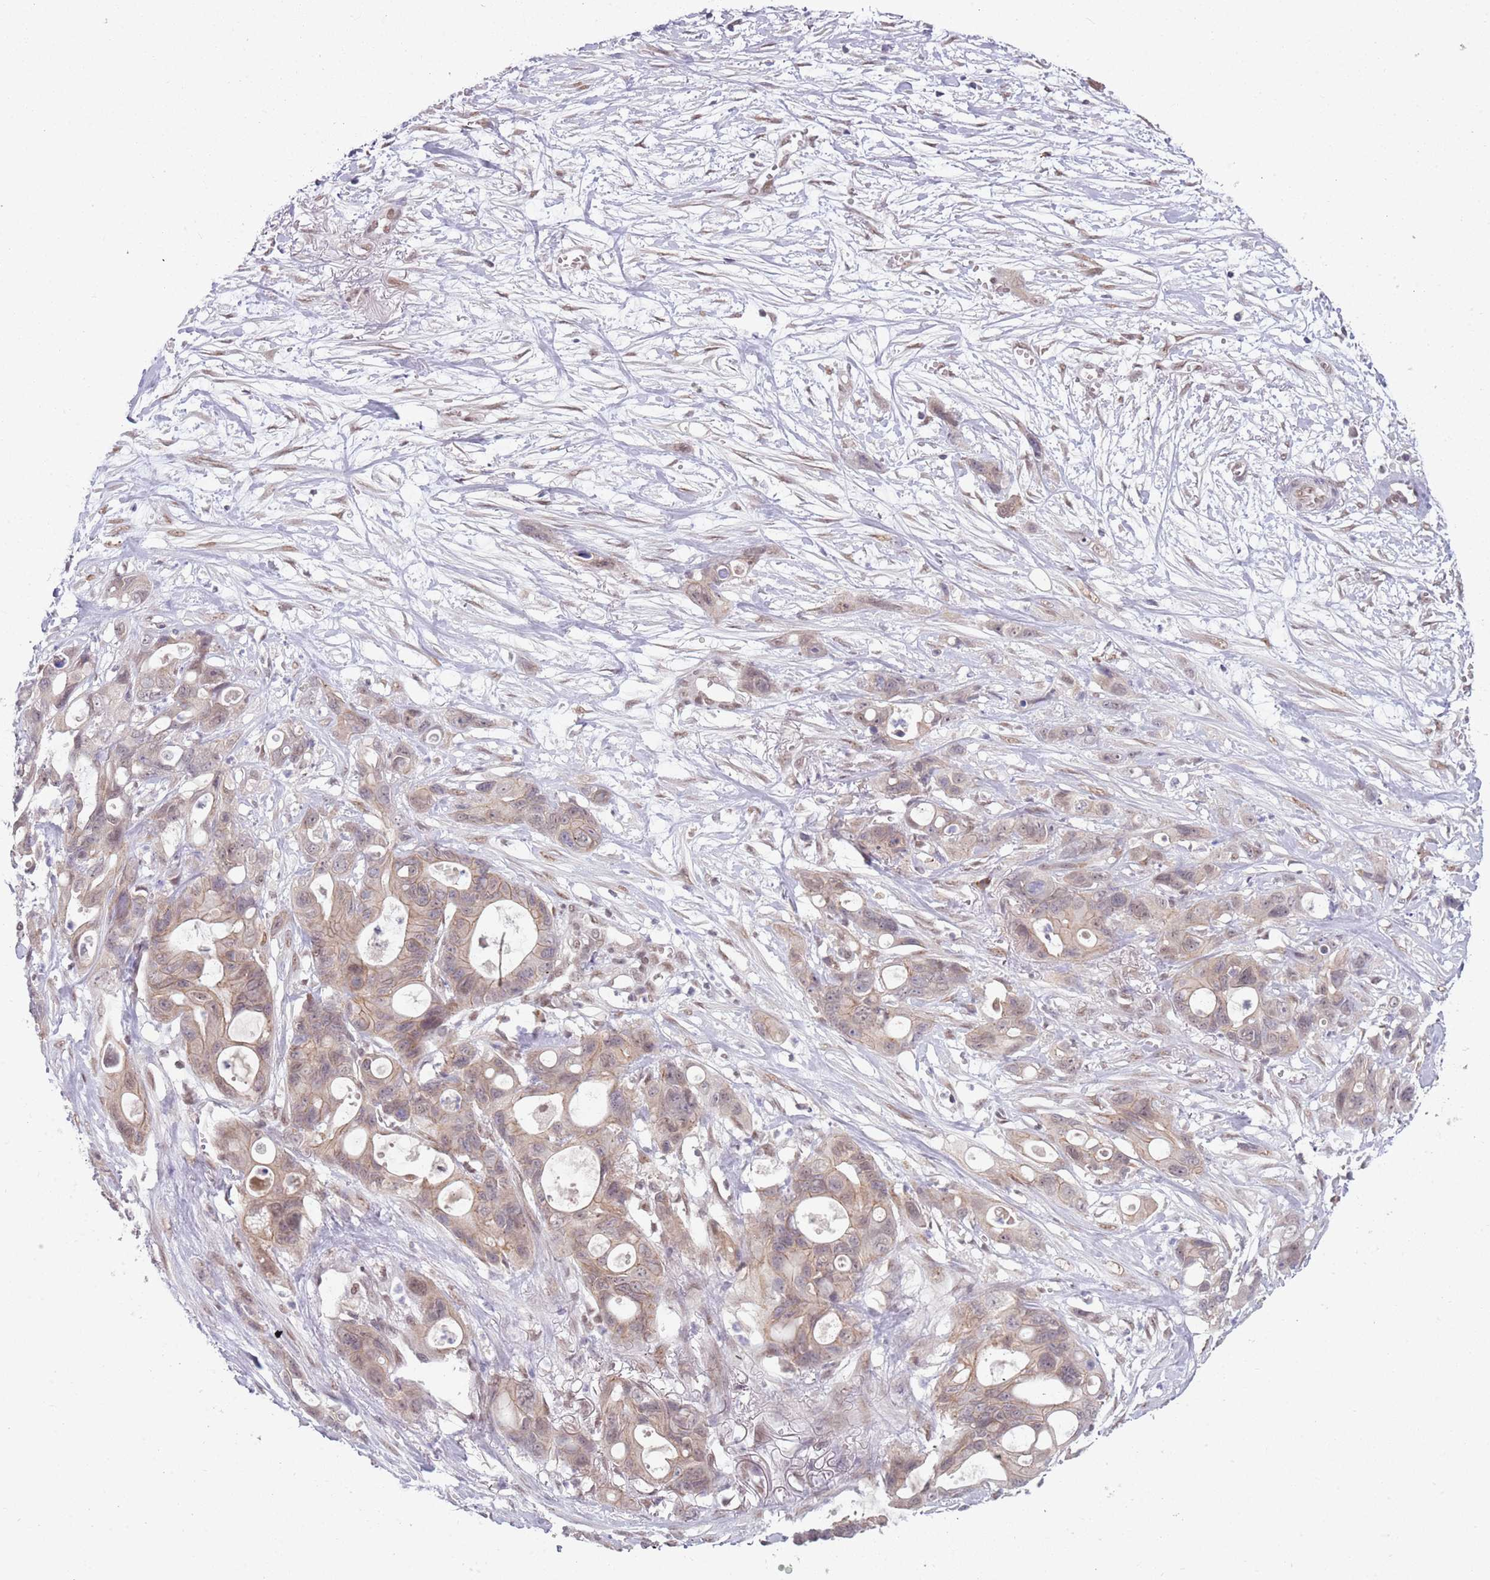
{"staining": {"intensity": "weak", "quantity": ">75%", "location": "cytoplasmic/membranous"}, "tissue": "ovarian cancer", "cell_type": "Tumor cells", "image_type": "cancer", "snomed": [{"axis": "morphology", "description": "Cystadenocarcinoma, mucinous, NOS"}, {"axis": "topography", "description": "Ovary"}], "caption": "Immunohistochemical staining of human ovarian cancer (mucinous cystadenocarcinoma) displays weak cytoplasmic/membranous protein staining in about >75% of tumor cells.", "gene": "TM2D1", "patient": {"sex": "female", "age": 70}}